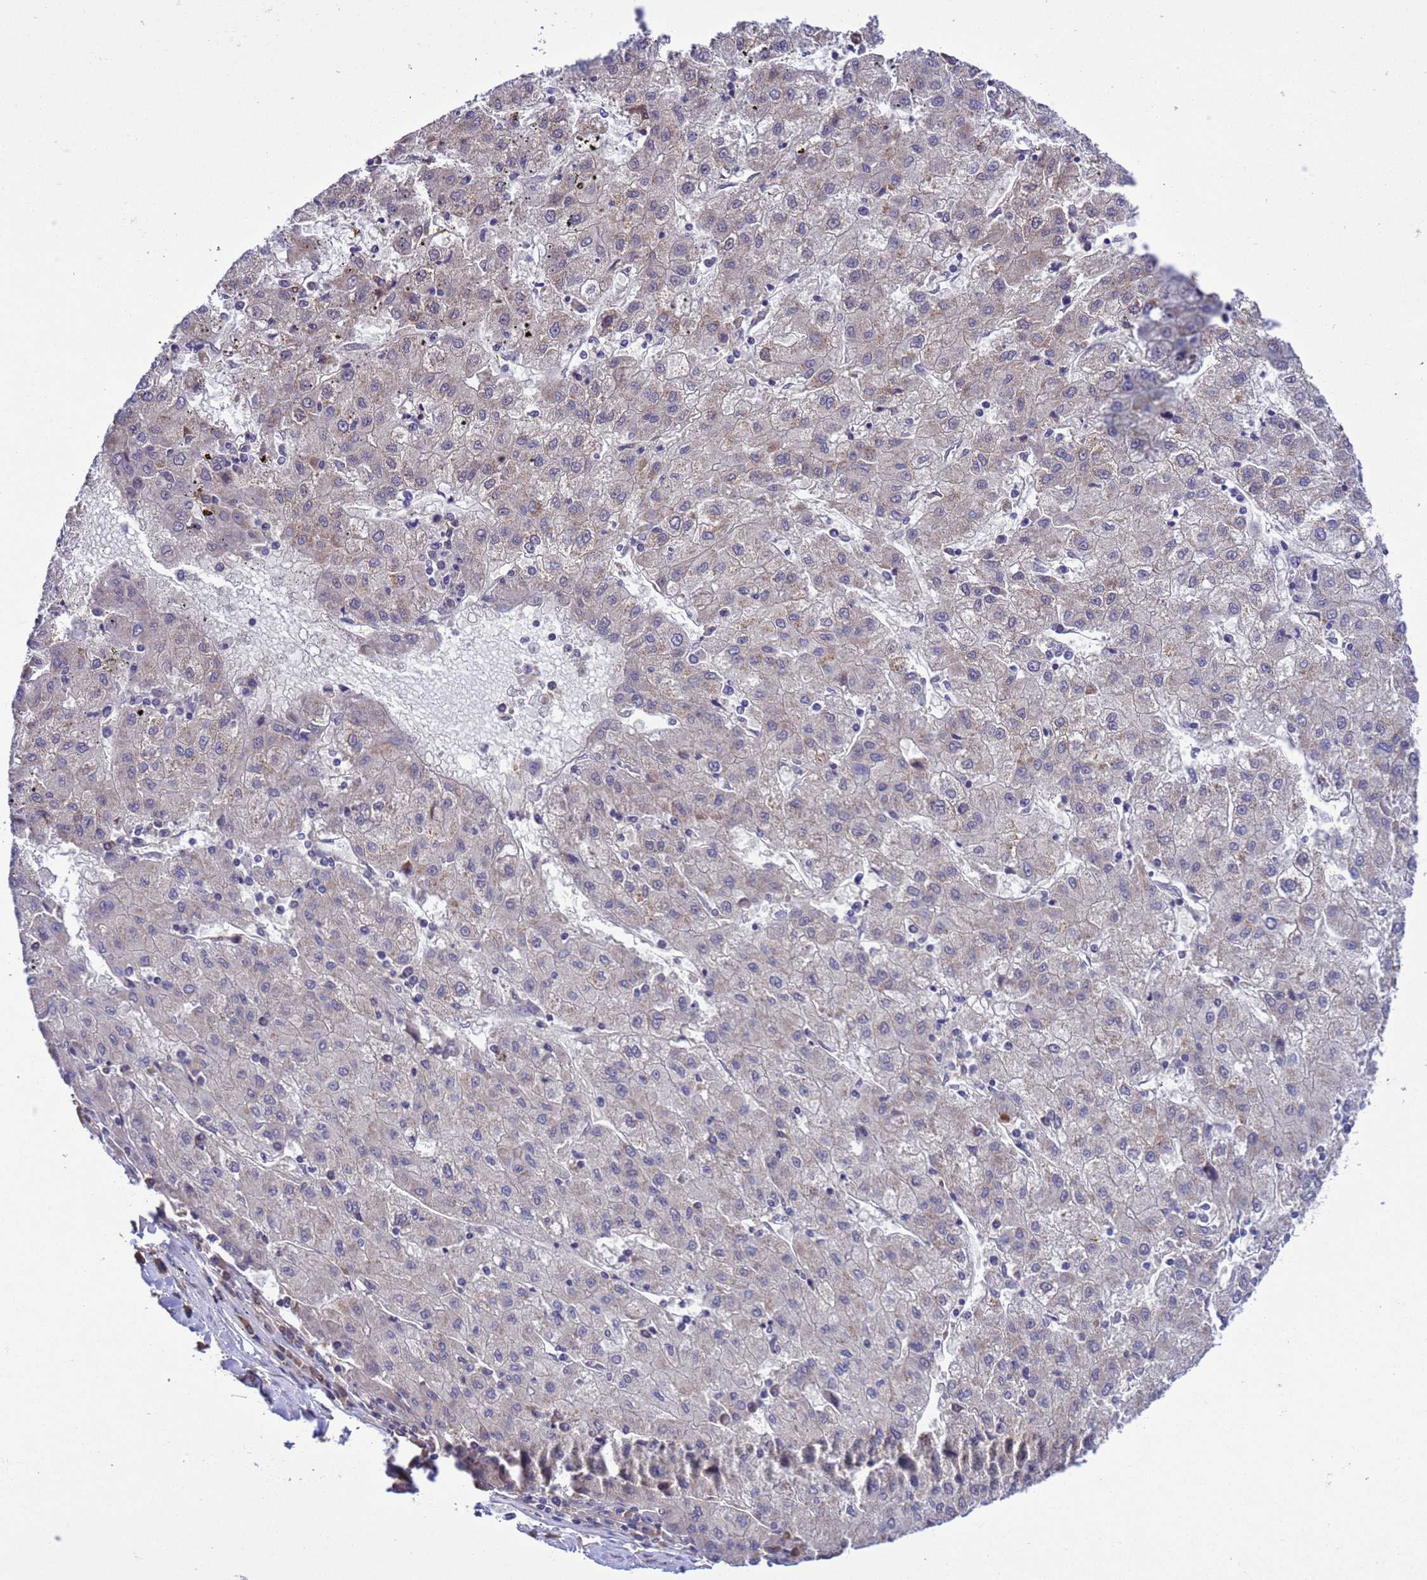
{"staining": {"intensity": "negative", "quantity": "none", "location": "none"}, "tissue": "liver cancer", "cell_type": "Tumor cells", "image_type": "cancer", "snomed": [{"axis": "morphology", "description": "Carcinoma, Hepatocellular, NOS"}, {"axis": "topography", "description": "Liver"}], "caption": "DAB (3,3'-diaminobenzidine) immunohistochemical staining of hepatocellular carcinoma (liver) demonstrates no significant expression in tumor cells.", "gene": "ZFP69B", "patient": {"sex": "male", "age": 72}}